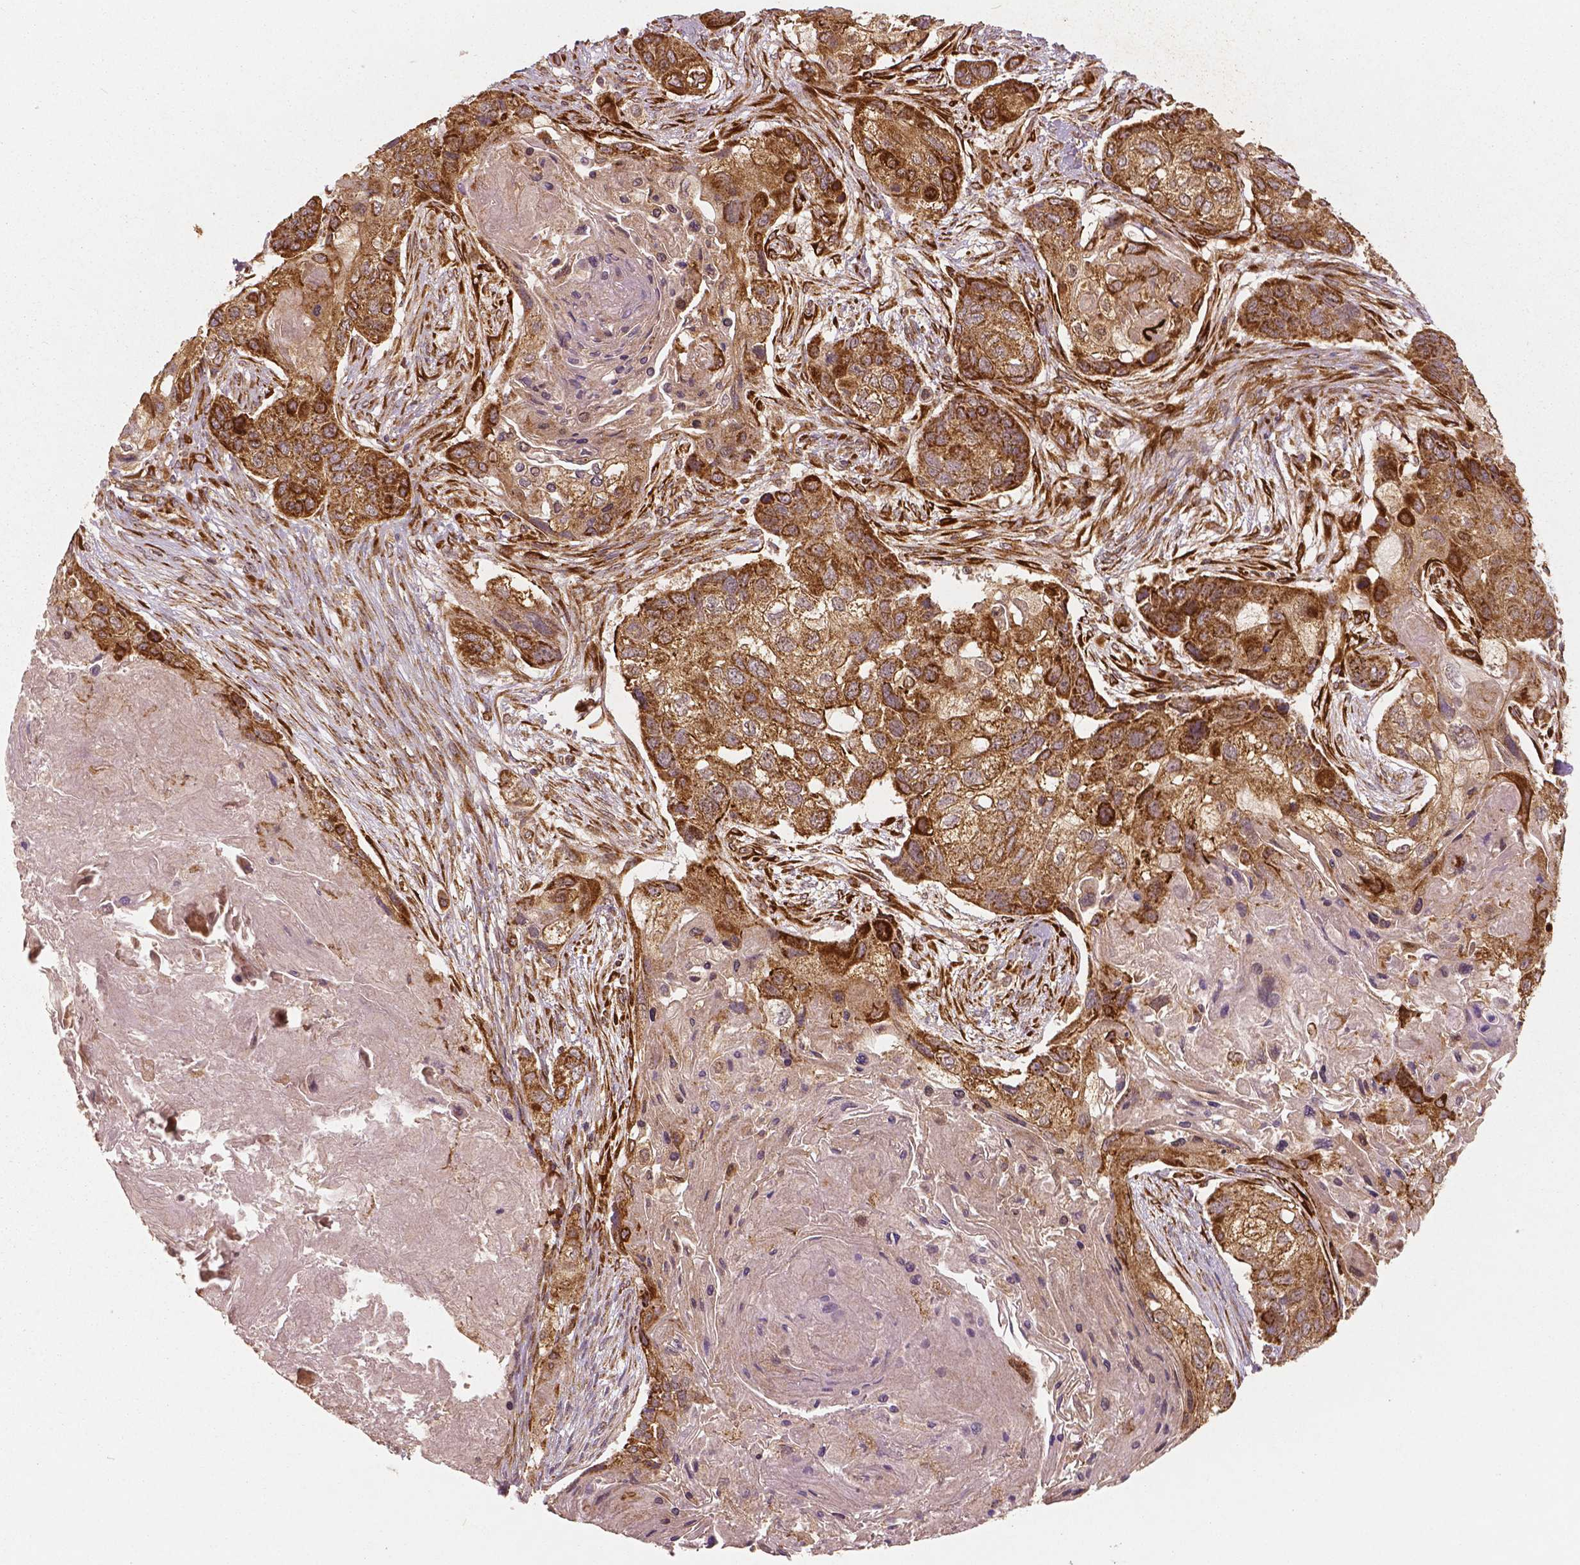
{"staining": {"intensity": "strong", "quantity": ">75%", "location": "cytoplasmic/membranous"}, "tissue": "lung cancer", "cell_type": "Tumor cells", "image_type": "cancer", "snomed": [{"axis": "morphology", "description": "Squamous cell carcinoma, NOS"}, {"axis": "topography", "description": "Lung"}], "caption": "A micrograph of human lung cancer (squamous cell carcinoma) stained for a protein demonstrates strong cytoplasmic/membranous brown staining in tumor cells. The staining is performed using DAB (3,3'-diaminobenzidine) brown chromogen to label protein expression. The nuclei are counter-stained blue using hematoxylin.", "gene": "PGAM5", "patient": {"sex": "male", "age": 69}}